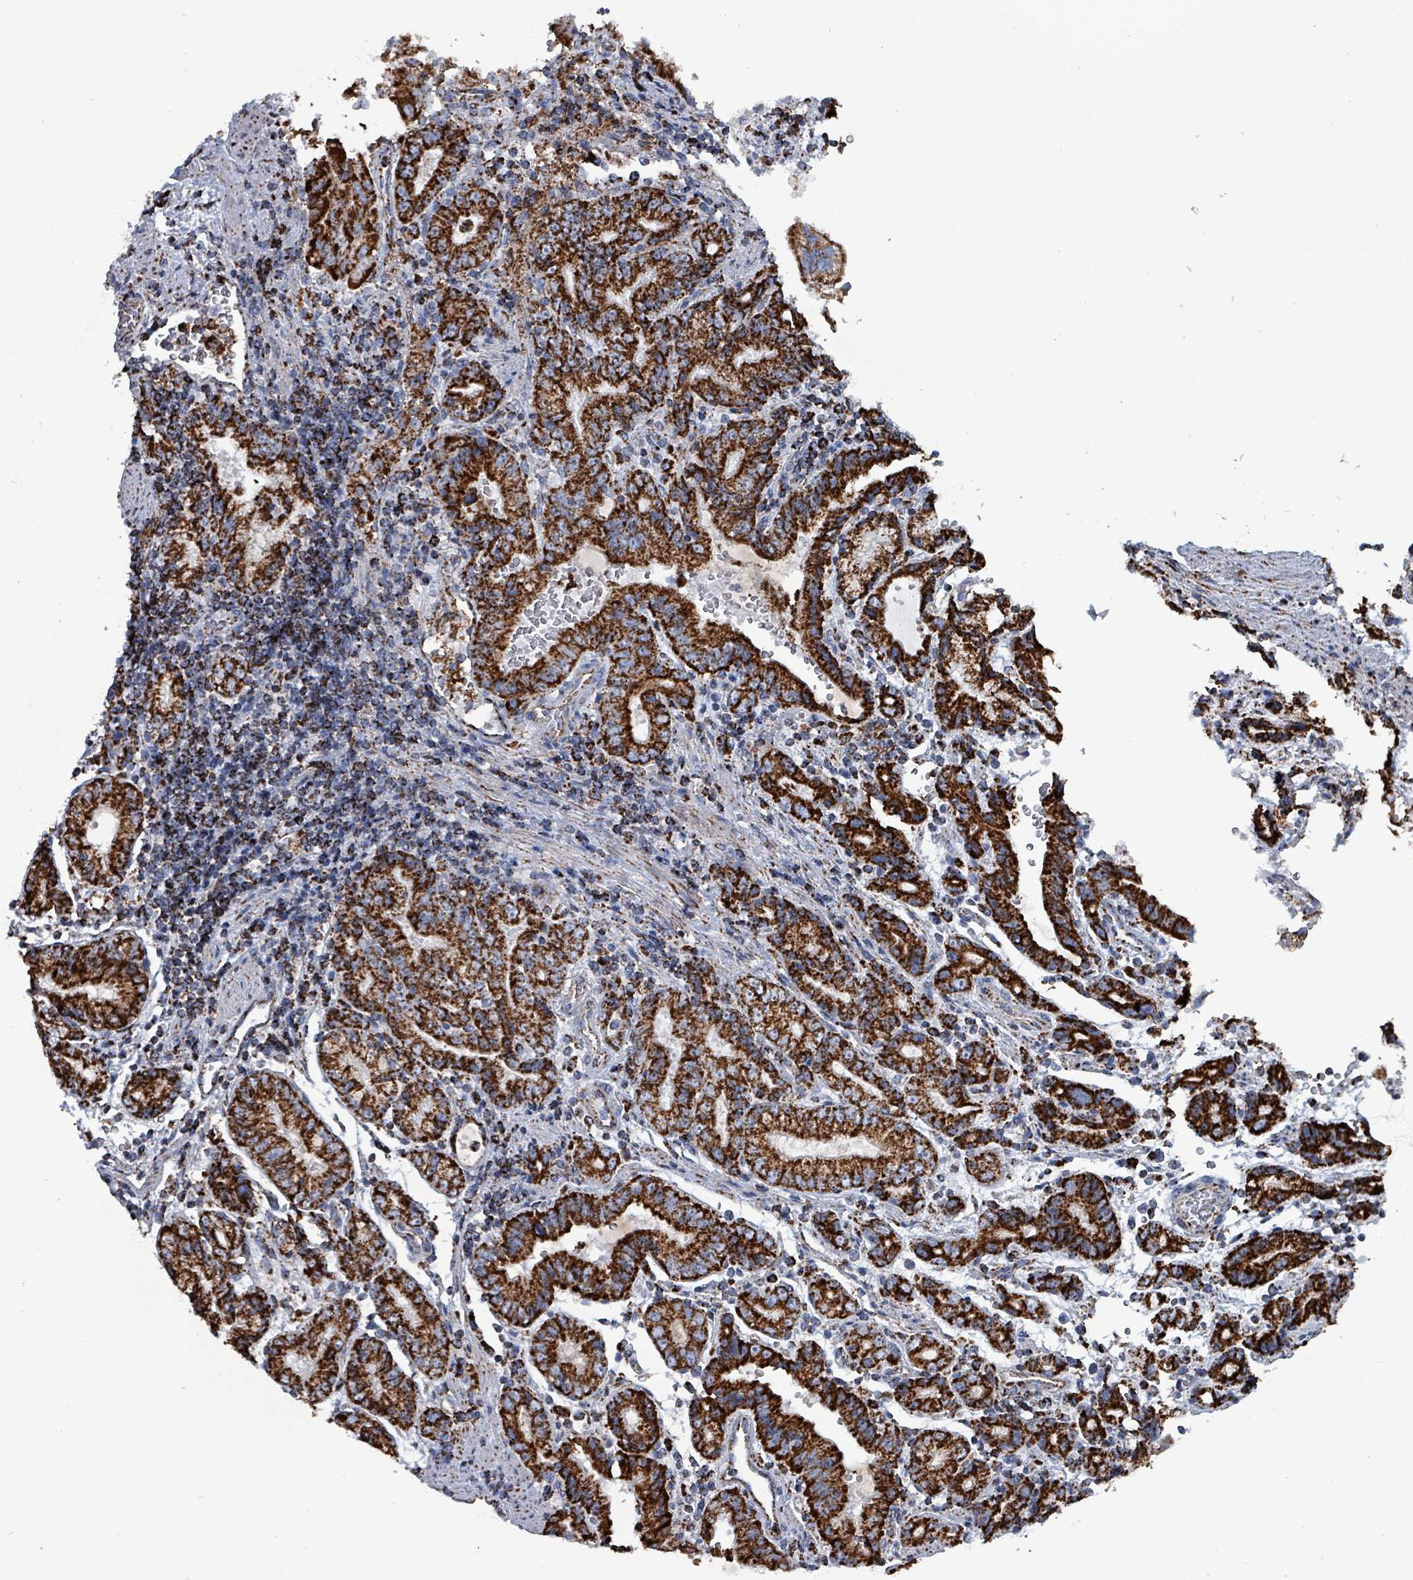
{"staining": {"intensity": "strong", "quantity": ">75%", "location": "cytoplasmic/membranous"}, "tissue": "stomach cancer", "cell_type": "Tumor cells", "image_type": "cancer", "snomed": [{"axis": "morphology", "description": "Adenocarcinoma, NOS"}, {"axis": "topography", "description": "Stomach"}], "caption": "Immunohistochemical staining of human stomach cancer exhibits high levels of strong cytoplasmic/membranous protein positivity in approximately >75% of tumor cells.", "gene": "IDH3B", "patient": {"sex": "male", "age": 62}}